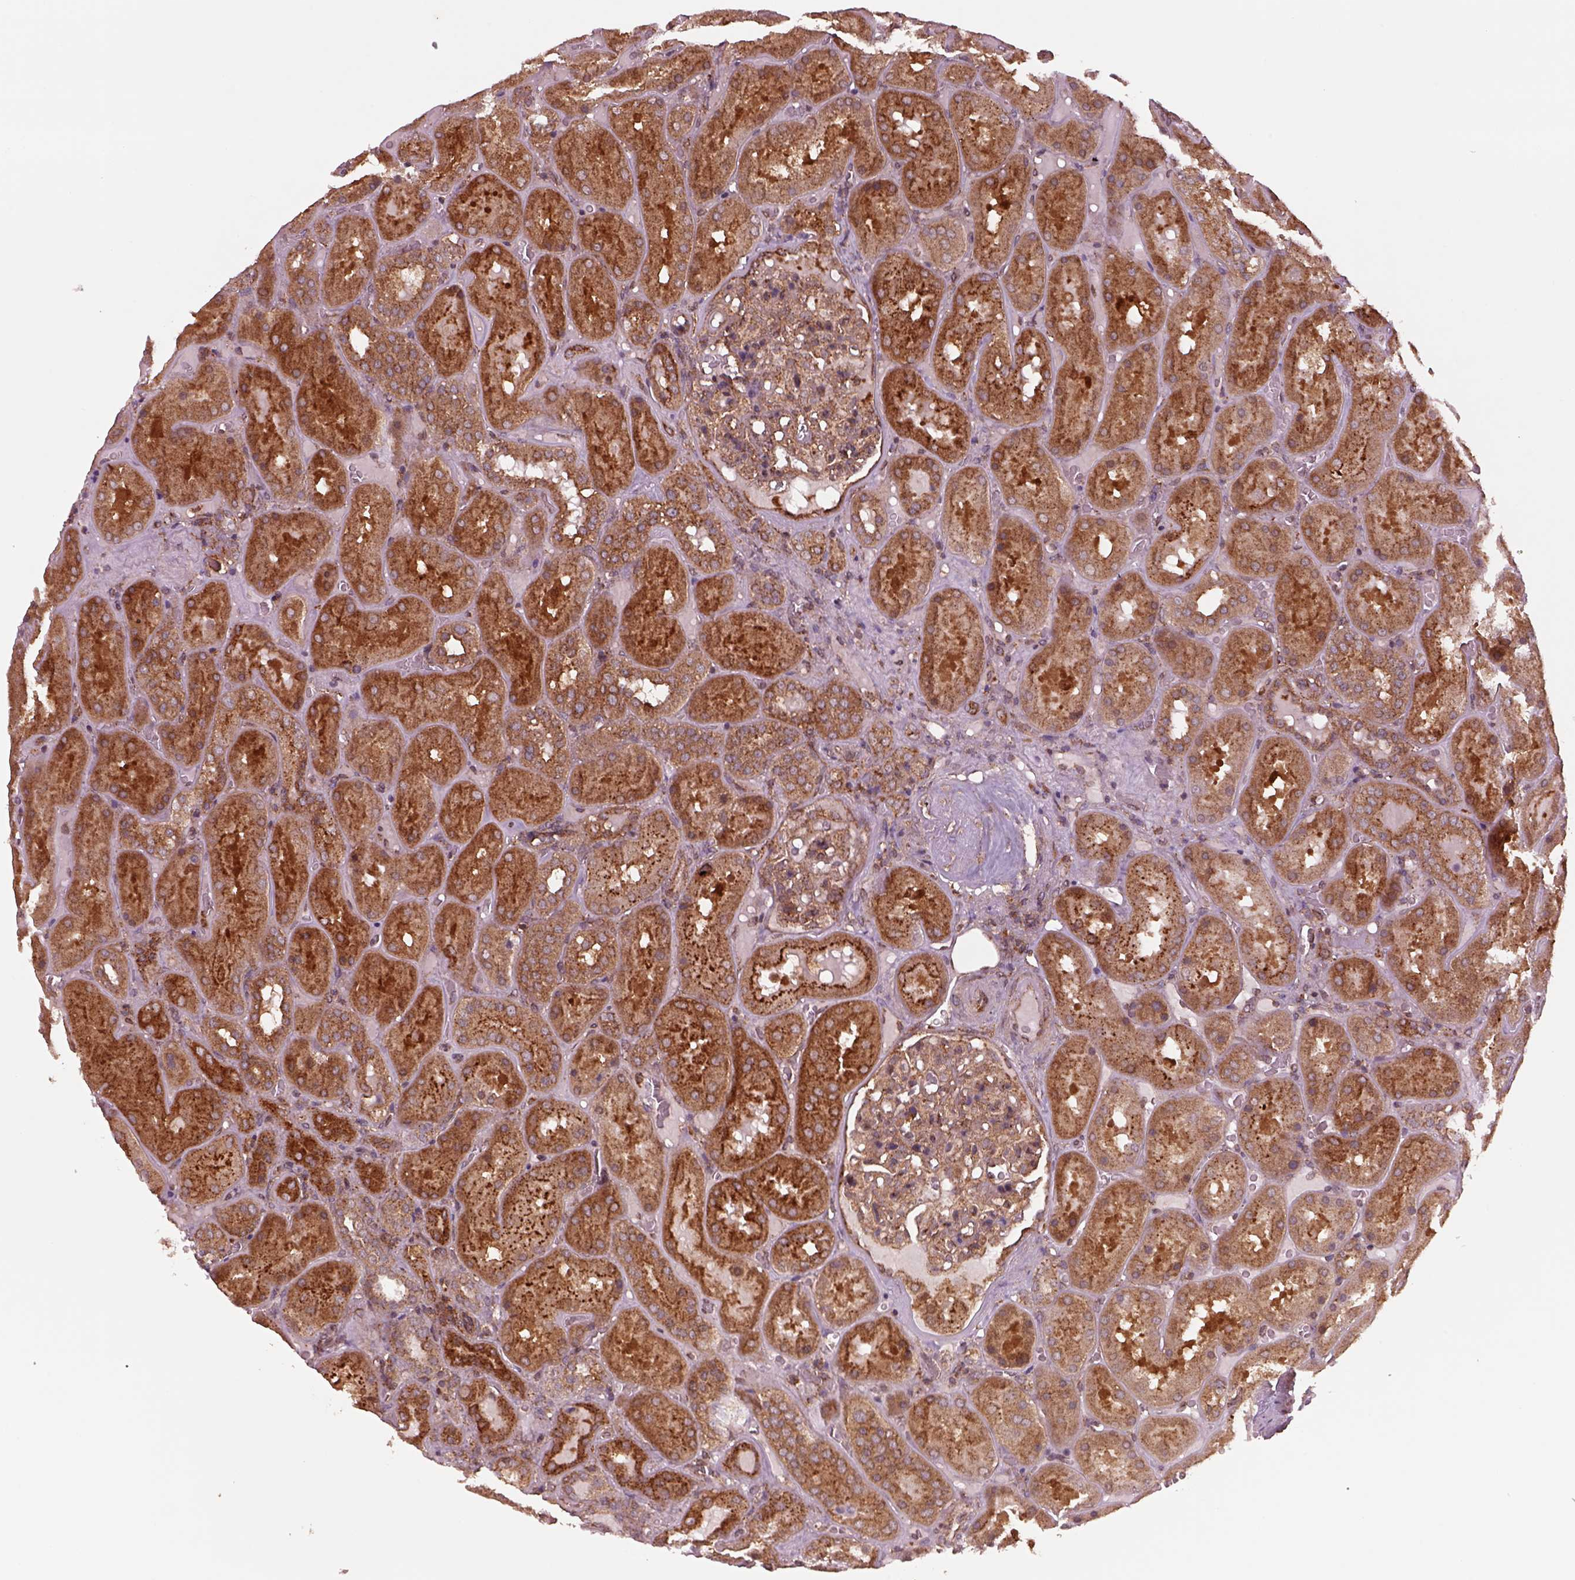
{"staining": {"intensity": "moderate", "quantity": "<25%", "location": "cytoplasmic/membranous"}, "tissue": "kidney", "cell_type": "Cells in glomeruli", "image_type": "normal", "snomed": [{"axis": "morphology", "description": "Normal tissue, NOS"}, {"axis": "topography", "description": "Kidney"}], "caption": "Protein analysis of benign kidney displays moderate cytoplasmic/membranous expression in approximately <25% of cells in glomeruli. (DAB (3,3'-diaminobenzidine) IHC, brown staining for protein, blue staining for nuclei).", "gene": "WASHC2A", "patient": {"sex": "male", "age": 73}}